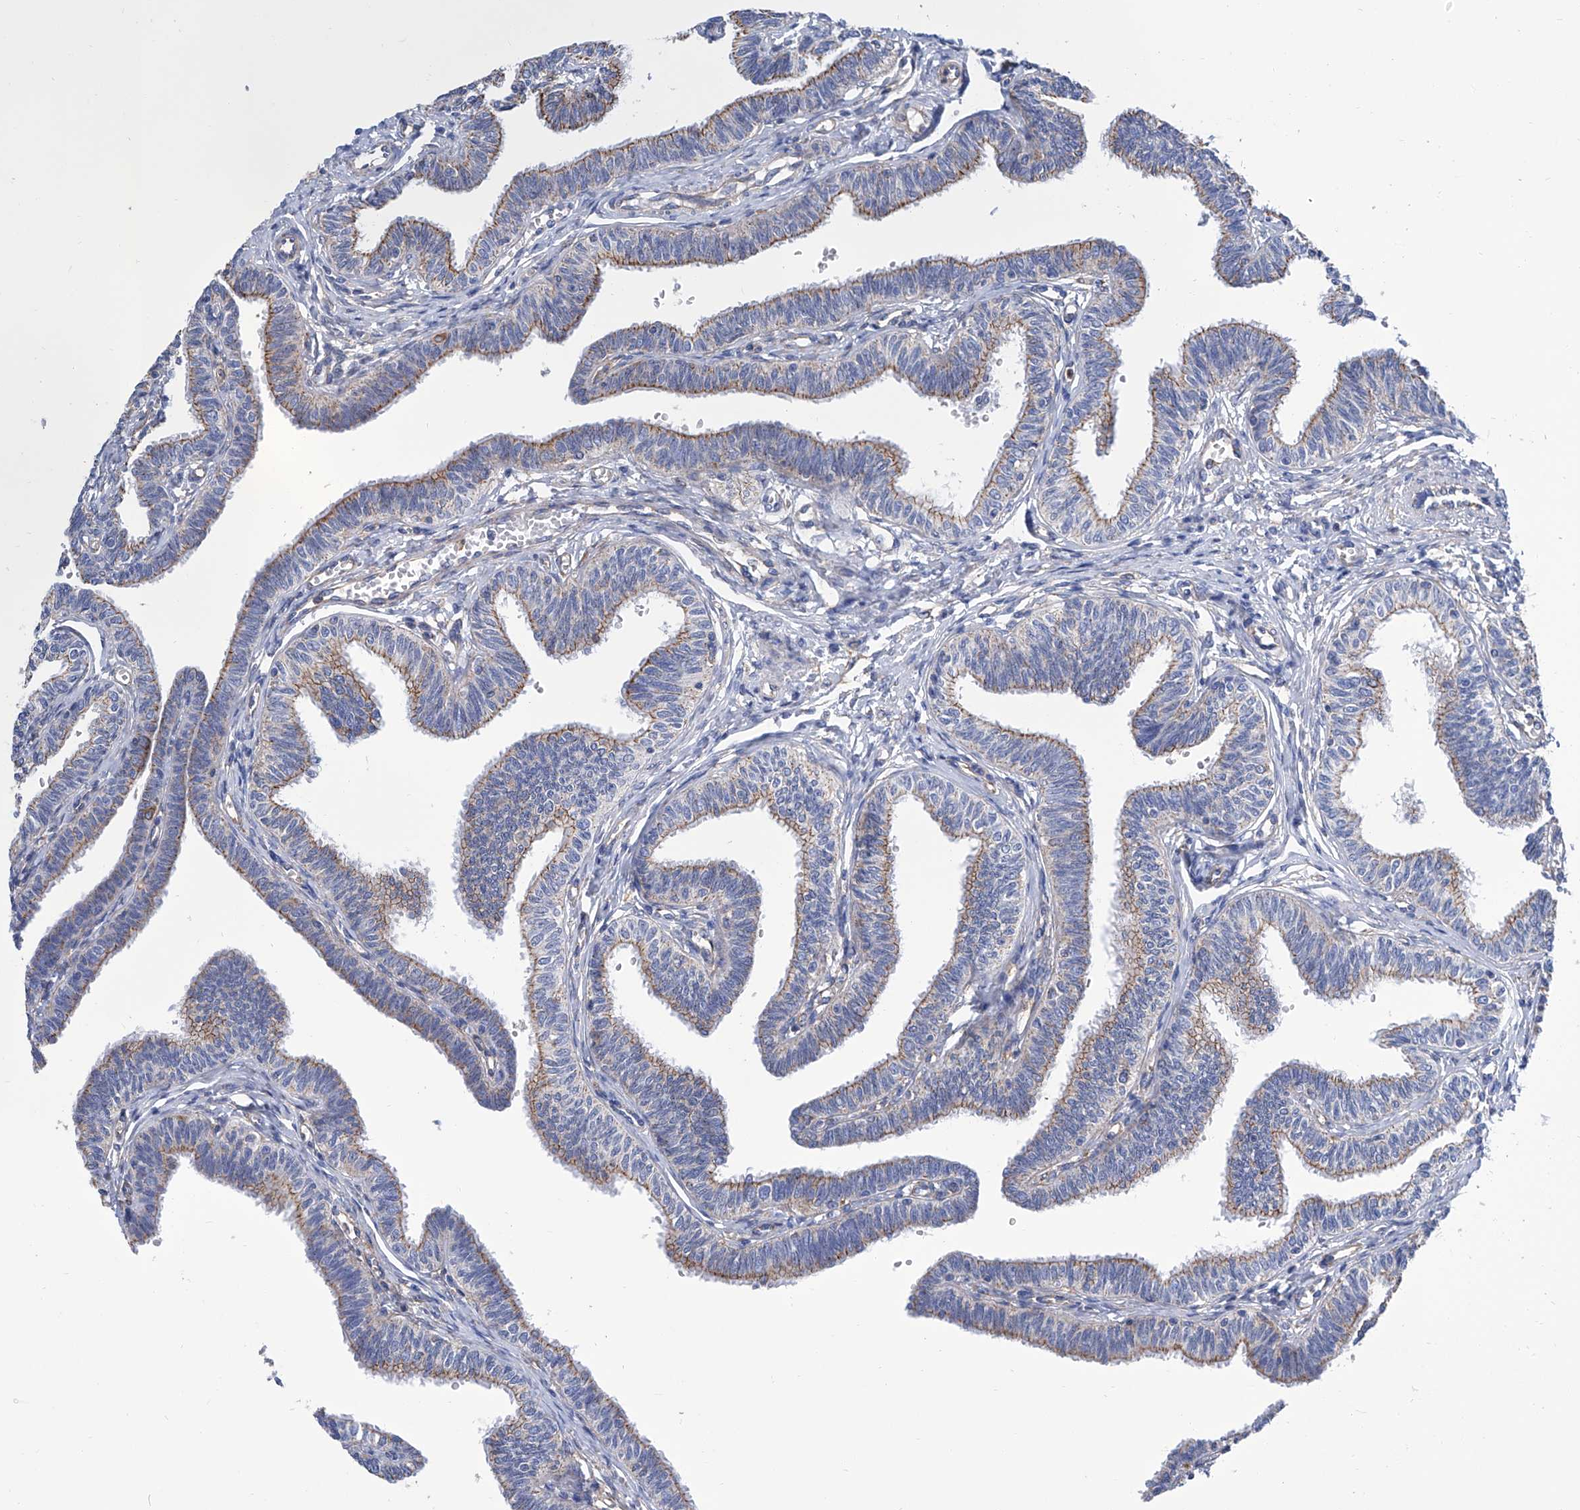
{"staining": {"intensity": "weak", "quantity": ">75%", "location": "cytoplasmic/membranous"}, "tissue": "fallopian tube", "cell_type": "Glandular cells", "image_type": "normal", "snomed": [{"axis": "morphology", "description": "Normal tissue, NOS"}, {"axis": "topography", "description": "Fallopian tube"}, {"axis": "topography", "description": "Ovary"}], "caption": "A low amount of weak cytoplasmic/membranous staining is seen in about >75% of glandular cells in normal fallopian tube.", "gene": "GPT", "patient": {"sex": "female", "age": 23}}